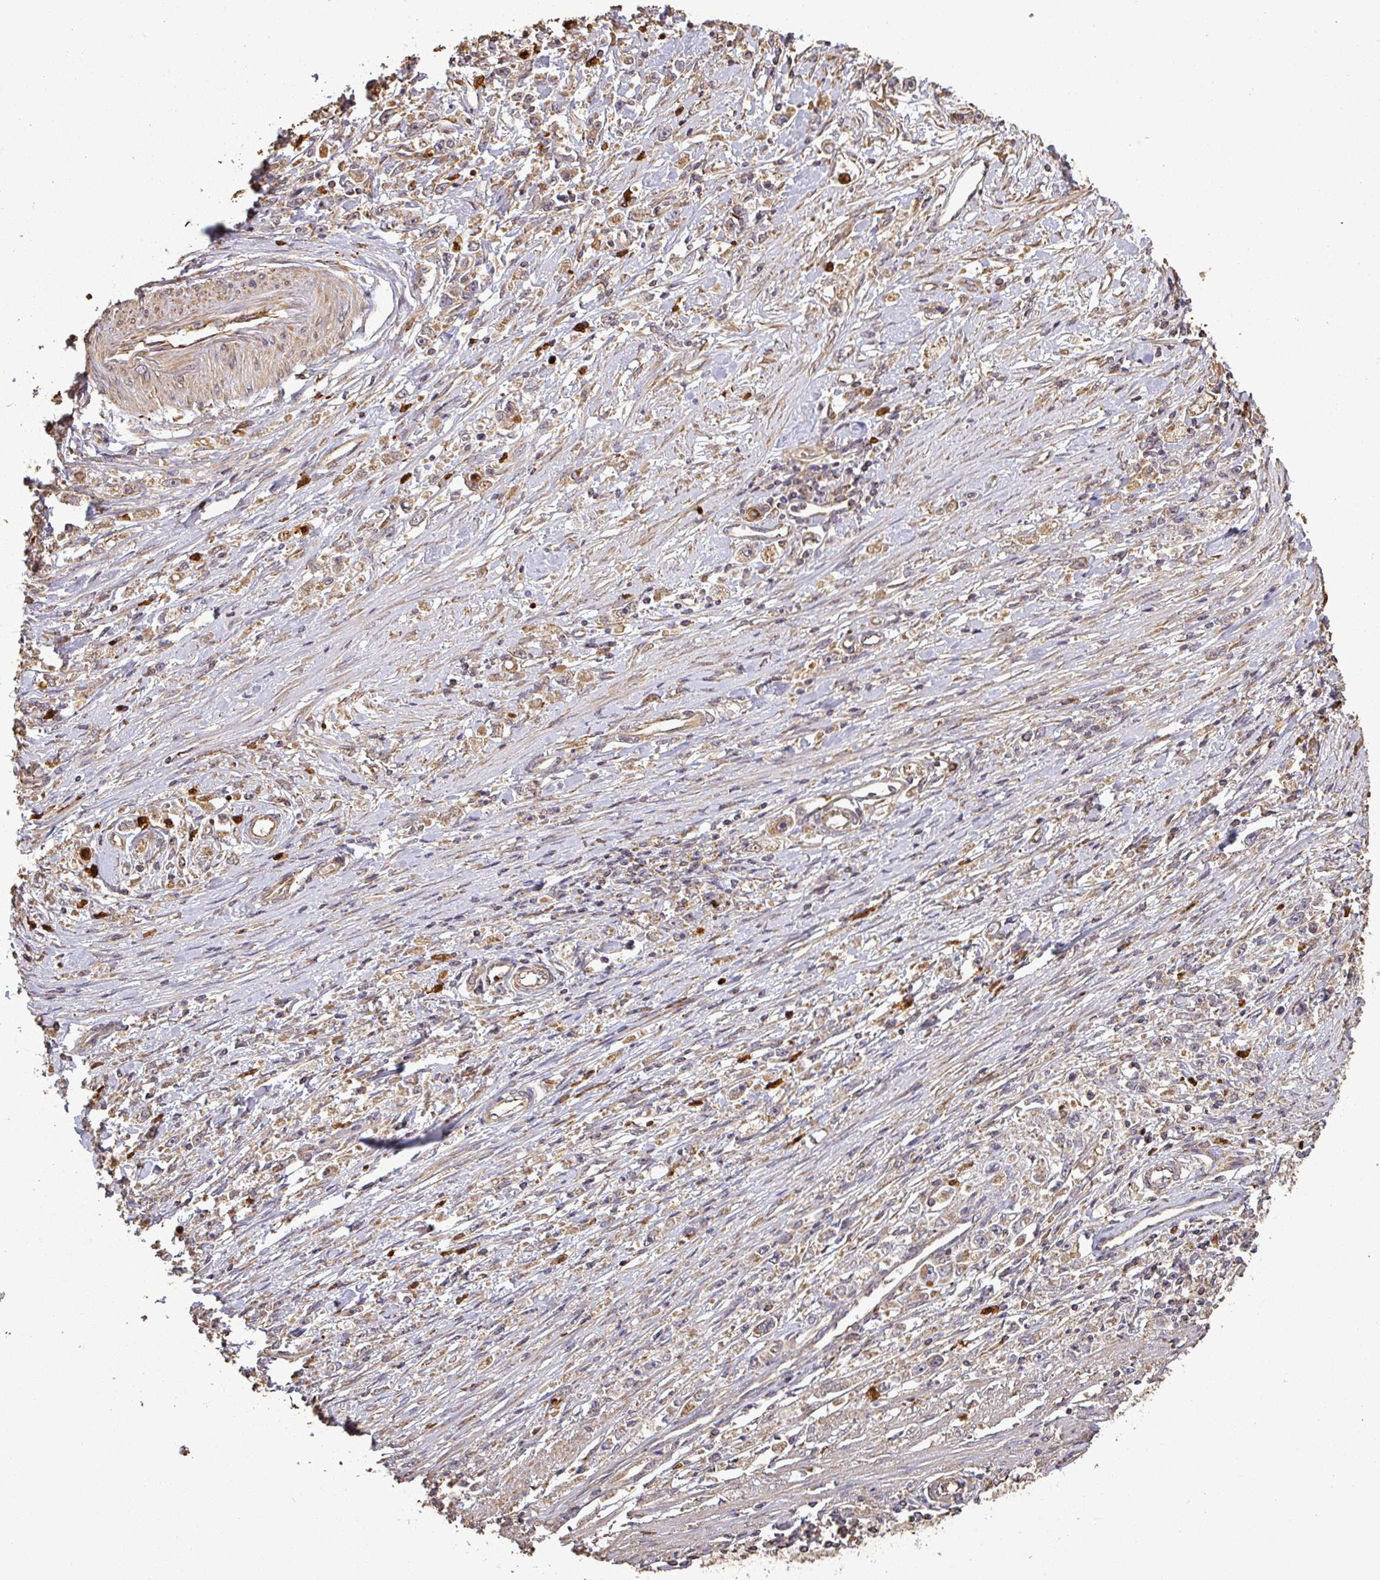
{"staining": {"intensity": "moderate", "quantity": ">75%", "location": "cytoplasmic/membranous"}, "tissue": "stomach cancer", "cell_type": "Tumor cells", "image_type": "cancer", "snomed": [{"axis": "morphology", "description": "Adenocarcinoma, NOS"}, {"axis": "topography", "description": "Stomach"}], "caption": "The photomicrograph exhibits immunohistochemical staining of stomach cancer. There is moderate cytoplasmic/membranous positivity is seen in approximately >75% of tumor cells.", "gene": "PLEKHM1", "patient": {"sex": "female", "age": 59}}